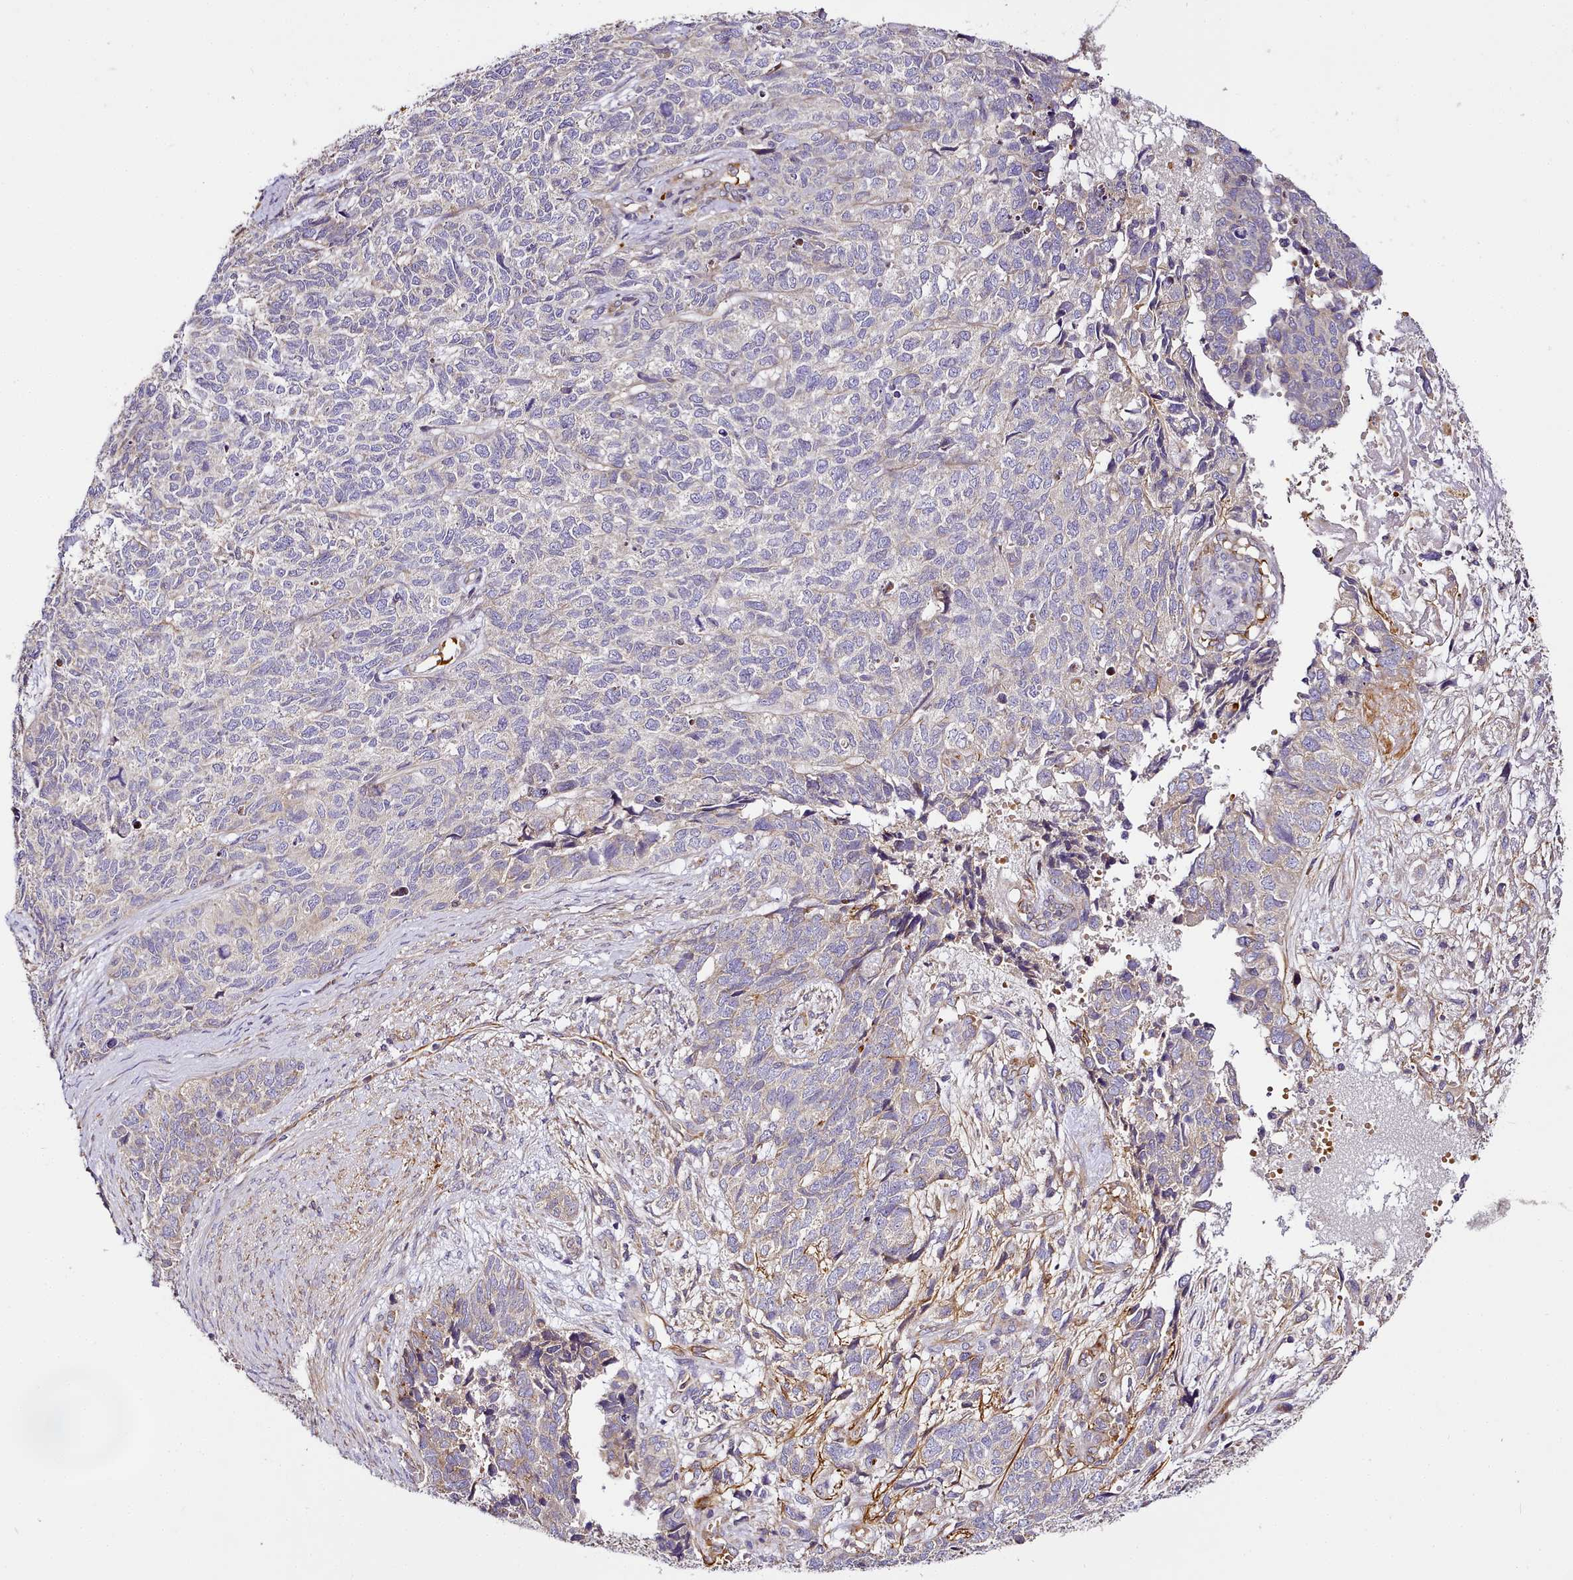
{"staining": {"intensity": "weak", "quantity": "<25%", "location": "cytoplasmic/membranous"}, "tissue": "cervical cancer", "cell_type": "Tumor cells", "image_type": "cancer", "snomed": [{"axis": "morphology", "description": "Squamous cell carcinoma, NOS"}, {"axis": "topography", "description": "Cervix"}], "caption": "Tumor cells are negative for brown protein staining in cervical squamous cell carcinoma.", "gene": "NBPF1", "patient": {"sex": "female", "age": 63}}